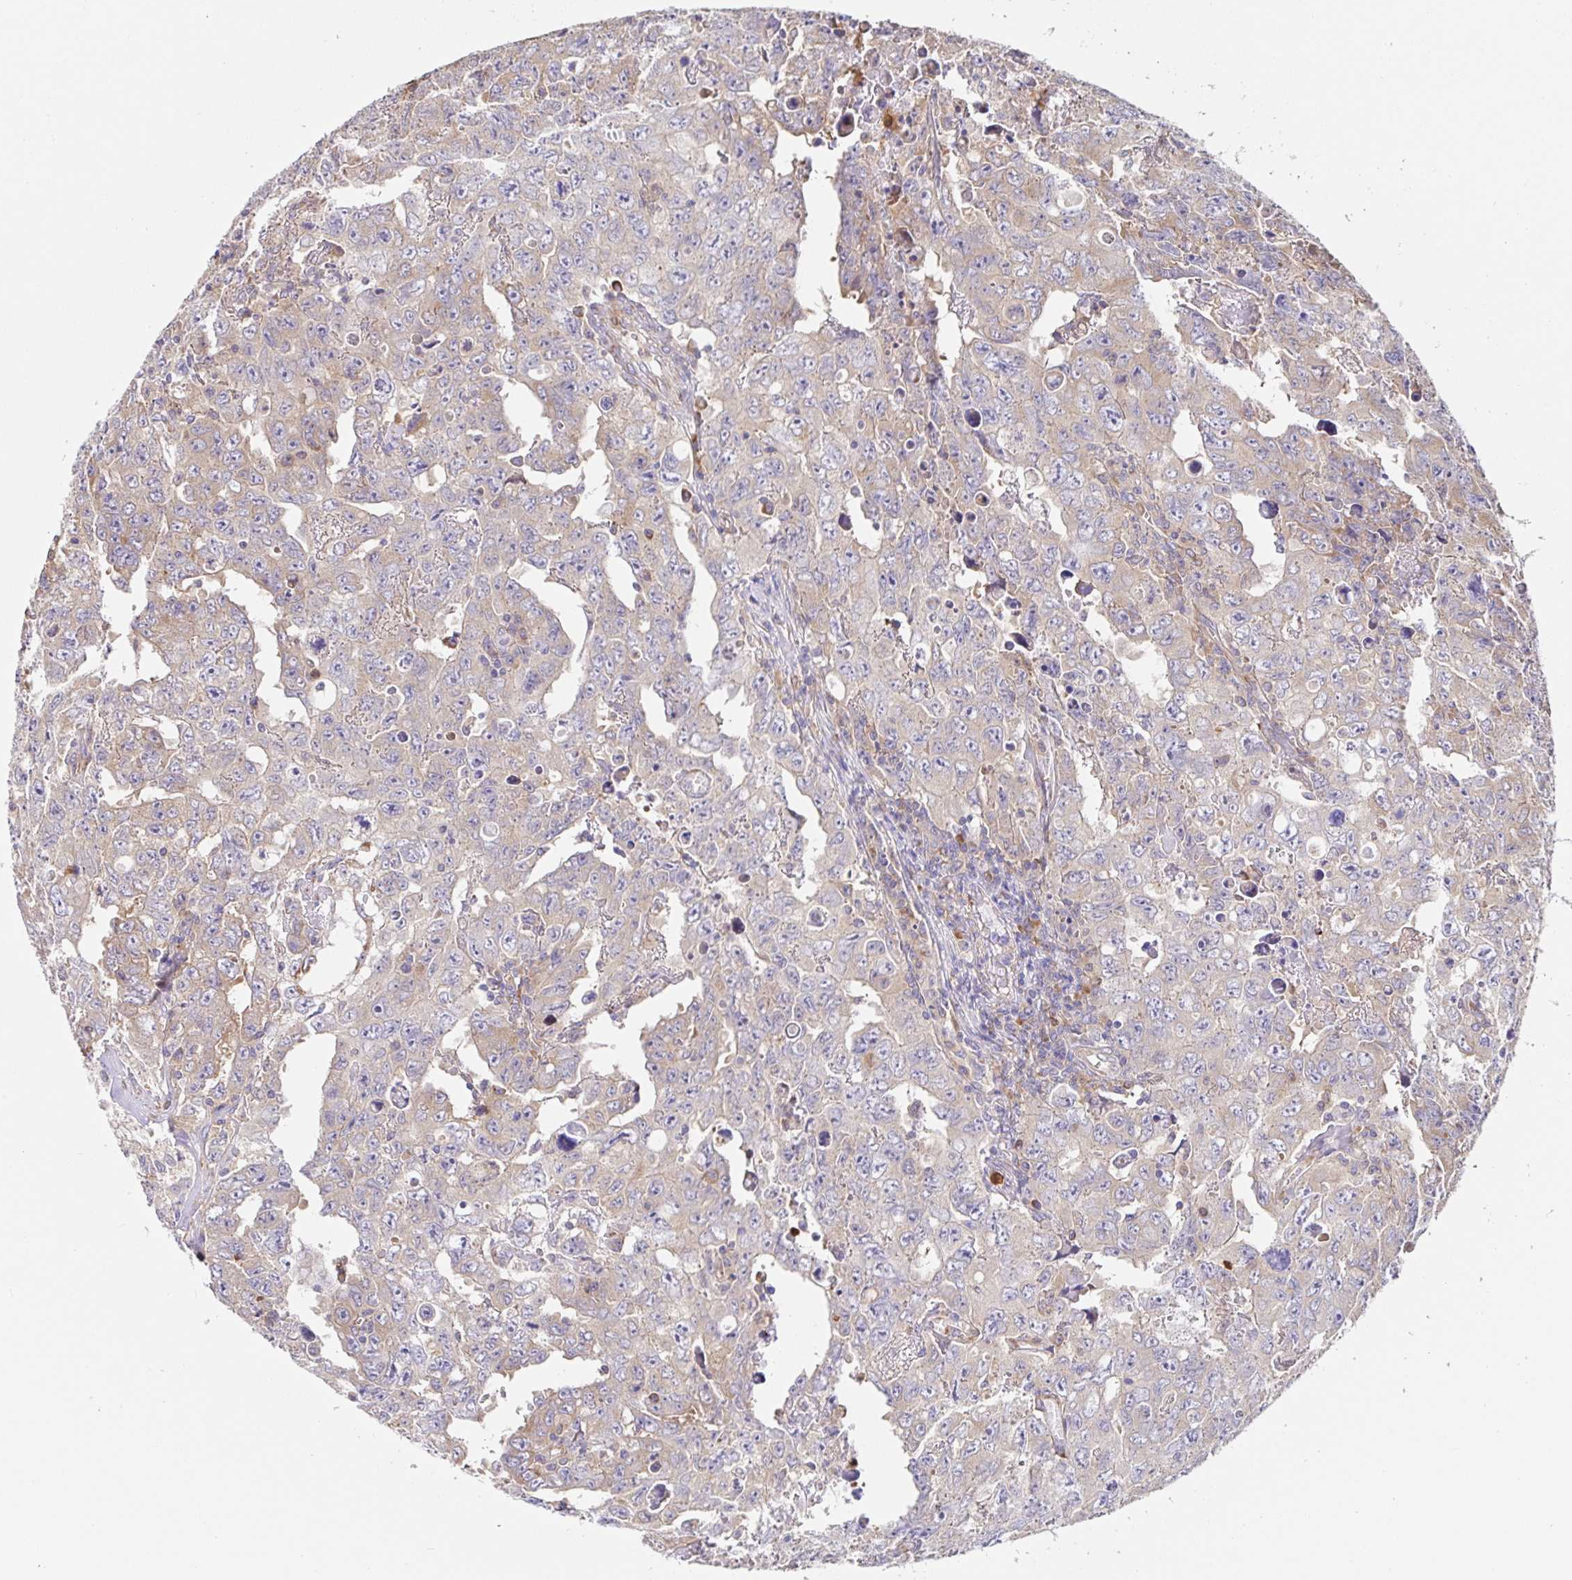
{"staining": {"intensity": "weak", "quantity": "<25%", "location": "cytoplasmic/membranous"}, "tissue": "testis cancer", "cell_type": "Tumor cells", "image_type": "cancer", "snomed": [{"axis": "morphology", "description": "Carcinoma, Embryonal, NOS"}, {"axis": "topography", "description": "Testis"}], "caption": "Tumor cells are negative for protein expression in human testis embryonal carcinoma.", "gene": "PDPK1", "patient": {"sex": "male", "age": 24}}